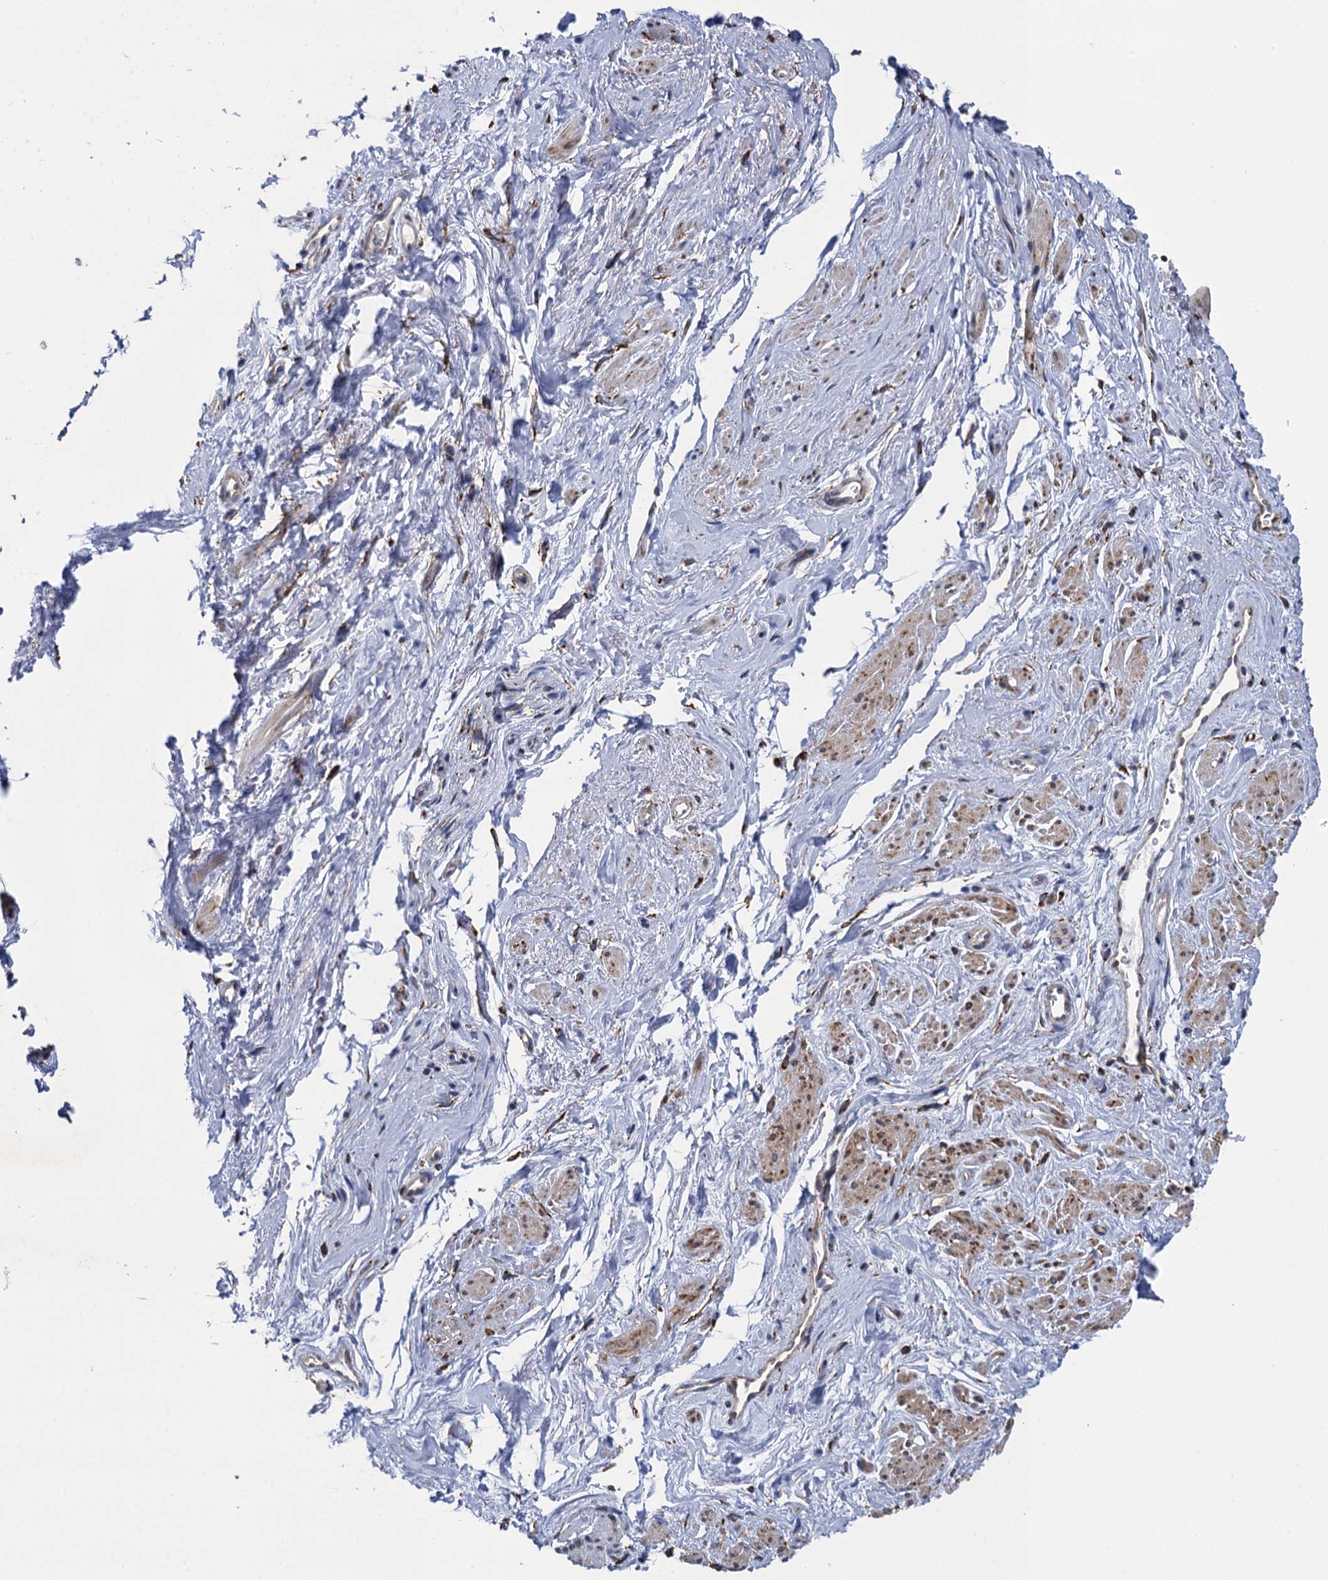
{"staining": {"intensity": "moderate", "quantity": "25%-75%", "location": "cytoplasmic/membranous"}, "tissue": "smooth muscle", "cell_type": "Smooth muscle cells", "image_type": "normal", "snomed": [{"axis": "morphology", "description": "Normal tissue, NOS"}, {"axis": "topography", "description": "Smooth muscle"}, {"axis": "topography", "description": "Peripheral nerve tissue"}], "caption": "This histopathology image displays normal smooth muscle stained with immunohistochemistry to label a protein in brown. The cytoplasmic/membranous of smooth muscle cells show moderate positivity for the protein. Nuclei are counter-stained blue.", "gene": "POGLUT3", "patient": {"sex": "male", "age": 69}}